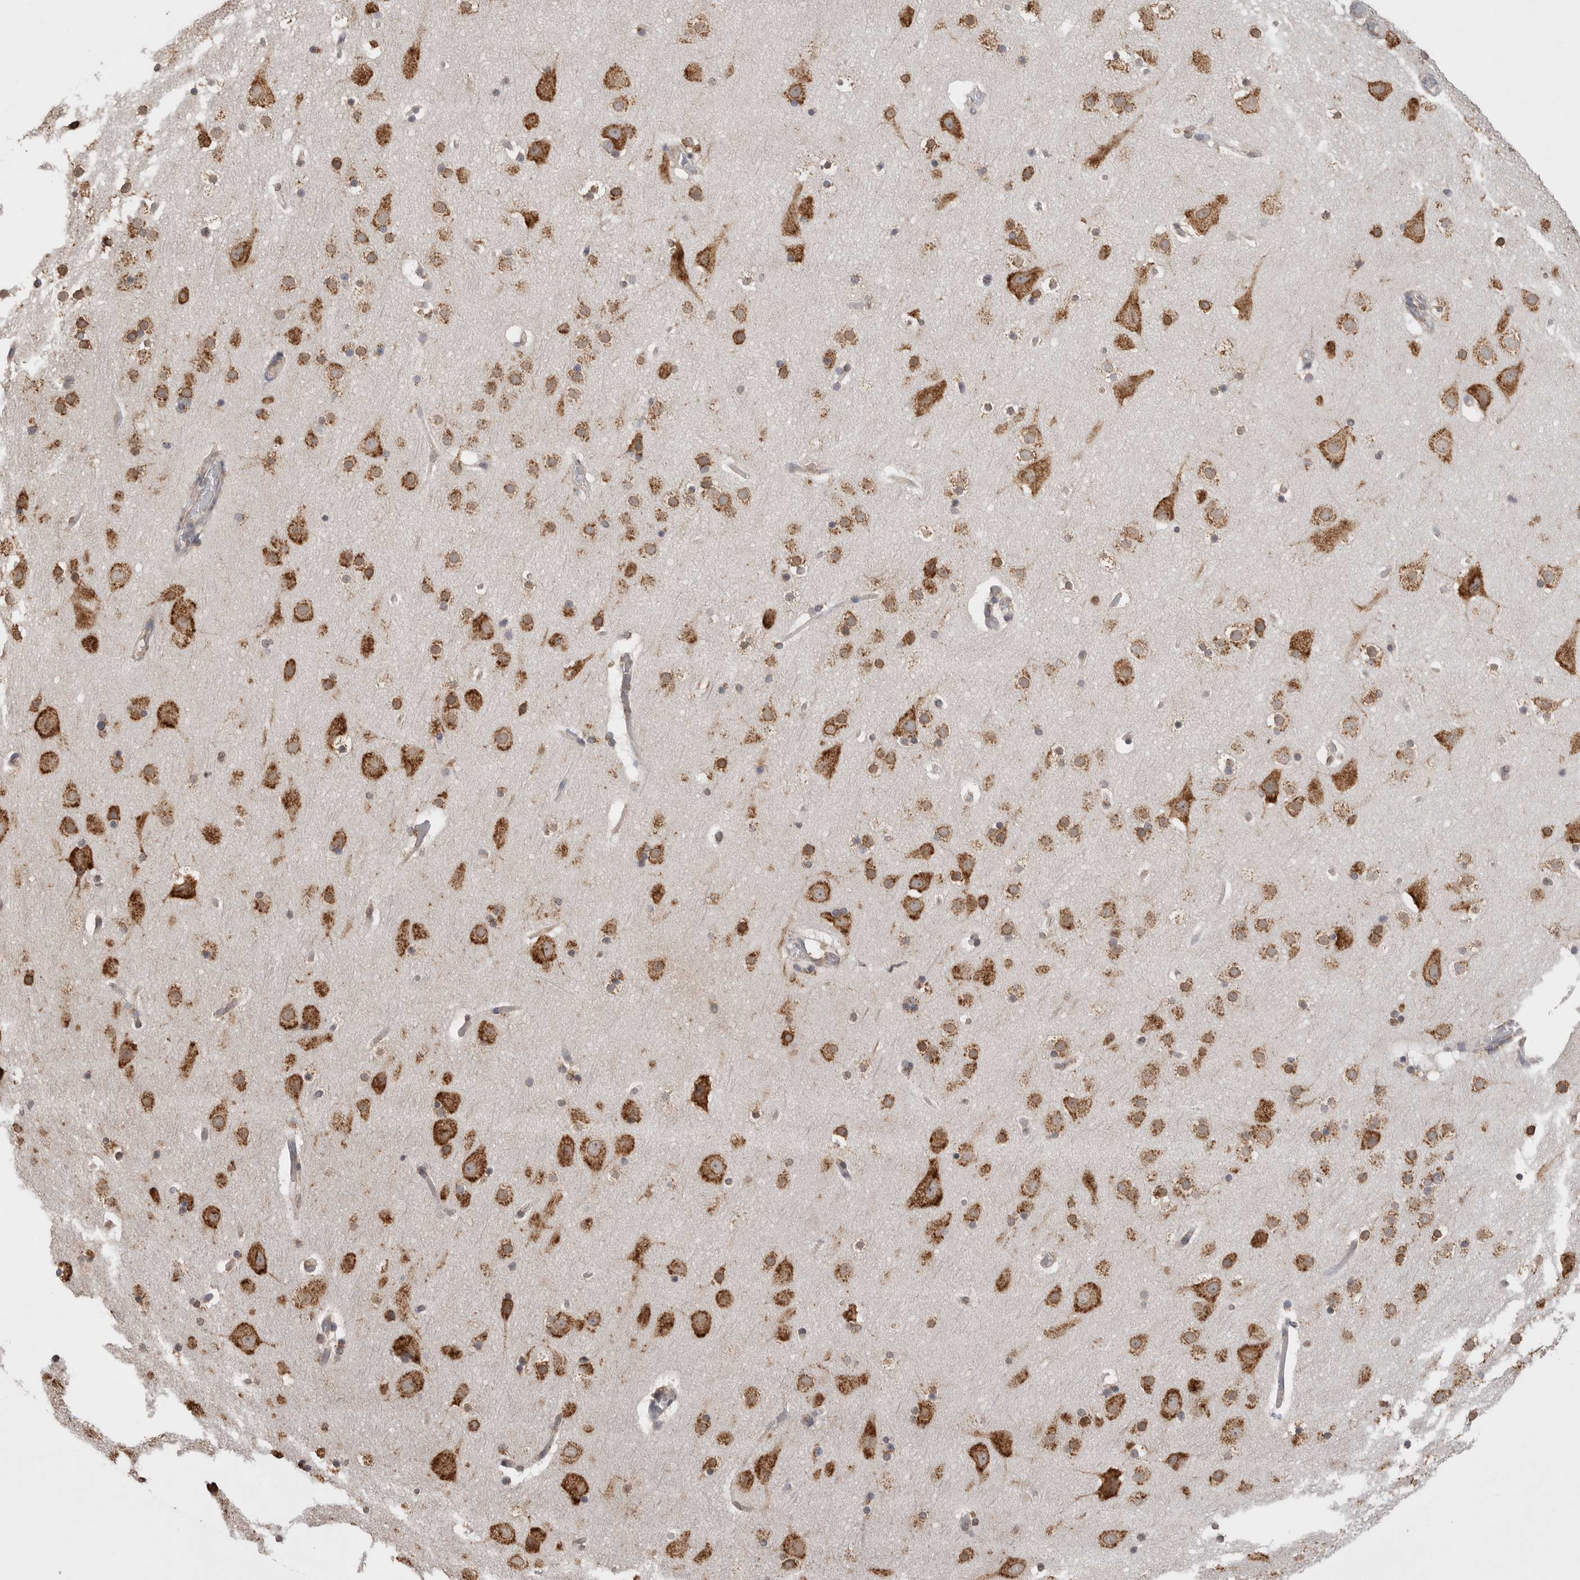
{"staining": {"intensity": "negative", "quantity": "none", "location": "none"}, "tissue": "cerebral cortex", "cell_type": "Endothelial cells", "image_type": "normal", "snomed": [{"axis": "morphology", "description": "Normal tissue, NOS"}, {"axis": "topography", "description": "Cerebral cortex"}], "caption": "Photomicrograph shows no significant protein staining in endothelial cells of unremarkable cerebral cortex. (Brightfield microscopy of DAB immunohistochemistry (IHC) at high magnification).", "gene": "NOMO1", "patient": {"sex": "male", "age": 57}}